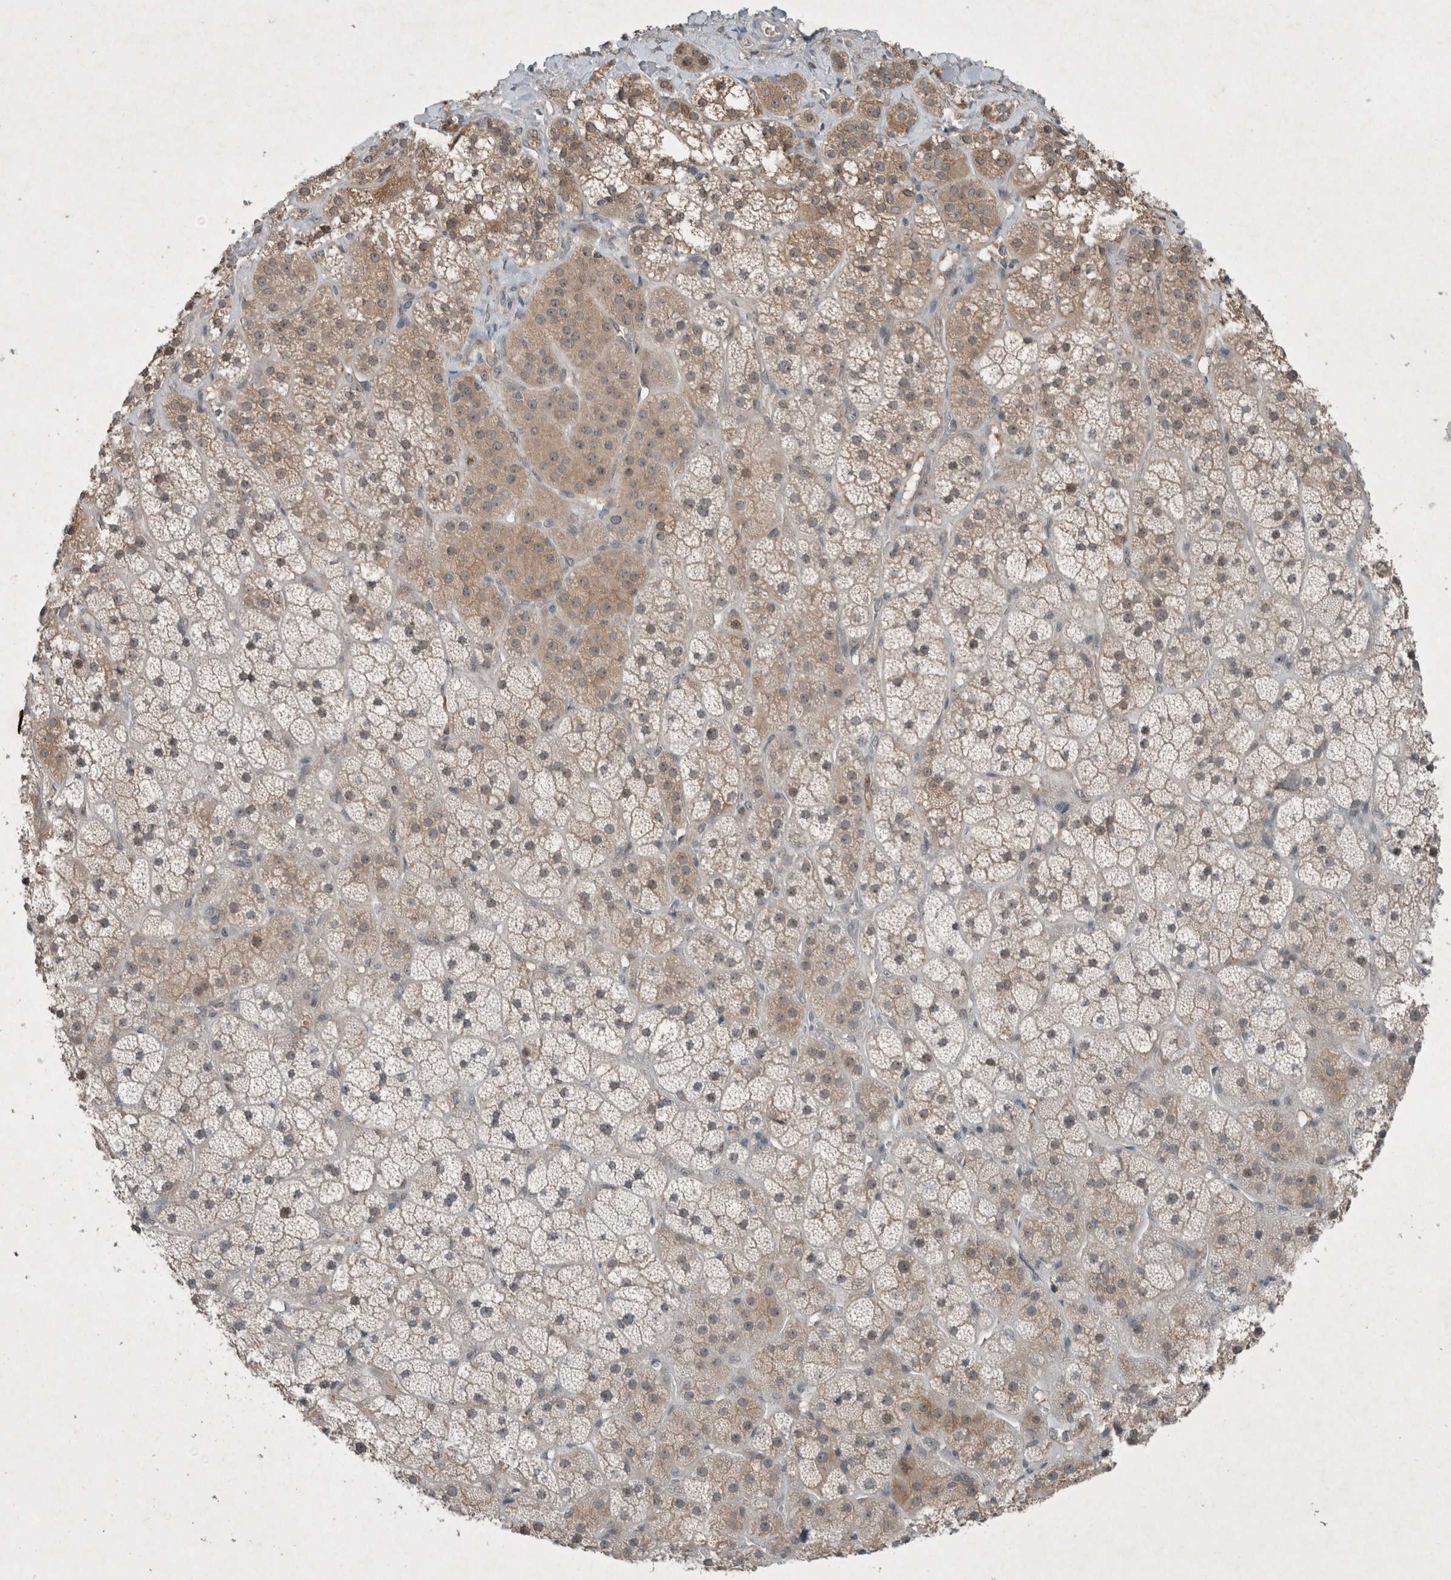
{"staining": {"intensity": "weak", "quantity": ">75%", "location": "cytoplasmic/membranous,nuclear"}, "tissue": "adrenal gland", "cell_type": "Glandular cells", "image_type": "normal", "snomed": [{"axis": "morphology", "description": "Normal tissue, NOS"}, {"axis": "topography", "description": "Adrenal gland"}], "caption": "Weak cytoplasmic/membranous,nuclear staining for a protein is appreciated in about >75% of glandular cells of normal adrenal gland using immunohistochemistry.", "gene": "ENSG00000285245", "patient": {"sex": "male", "age": 57}}